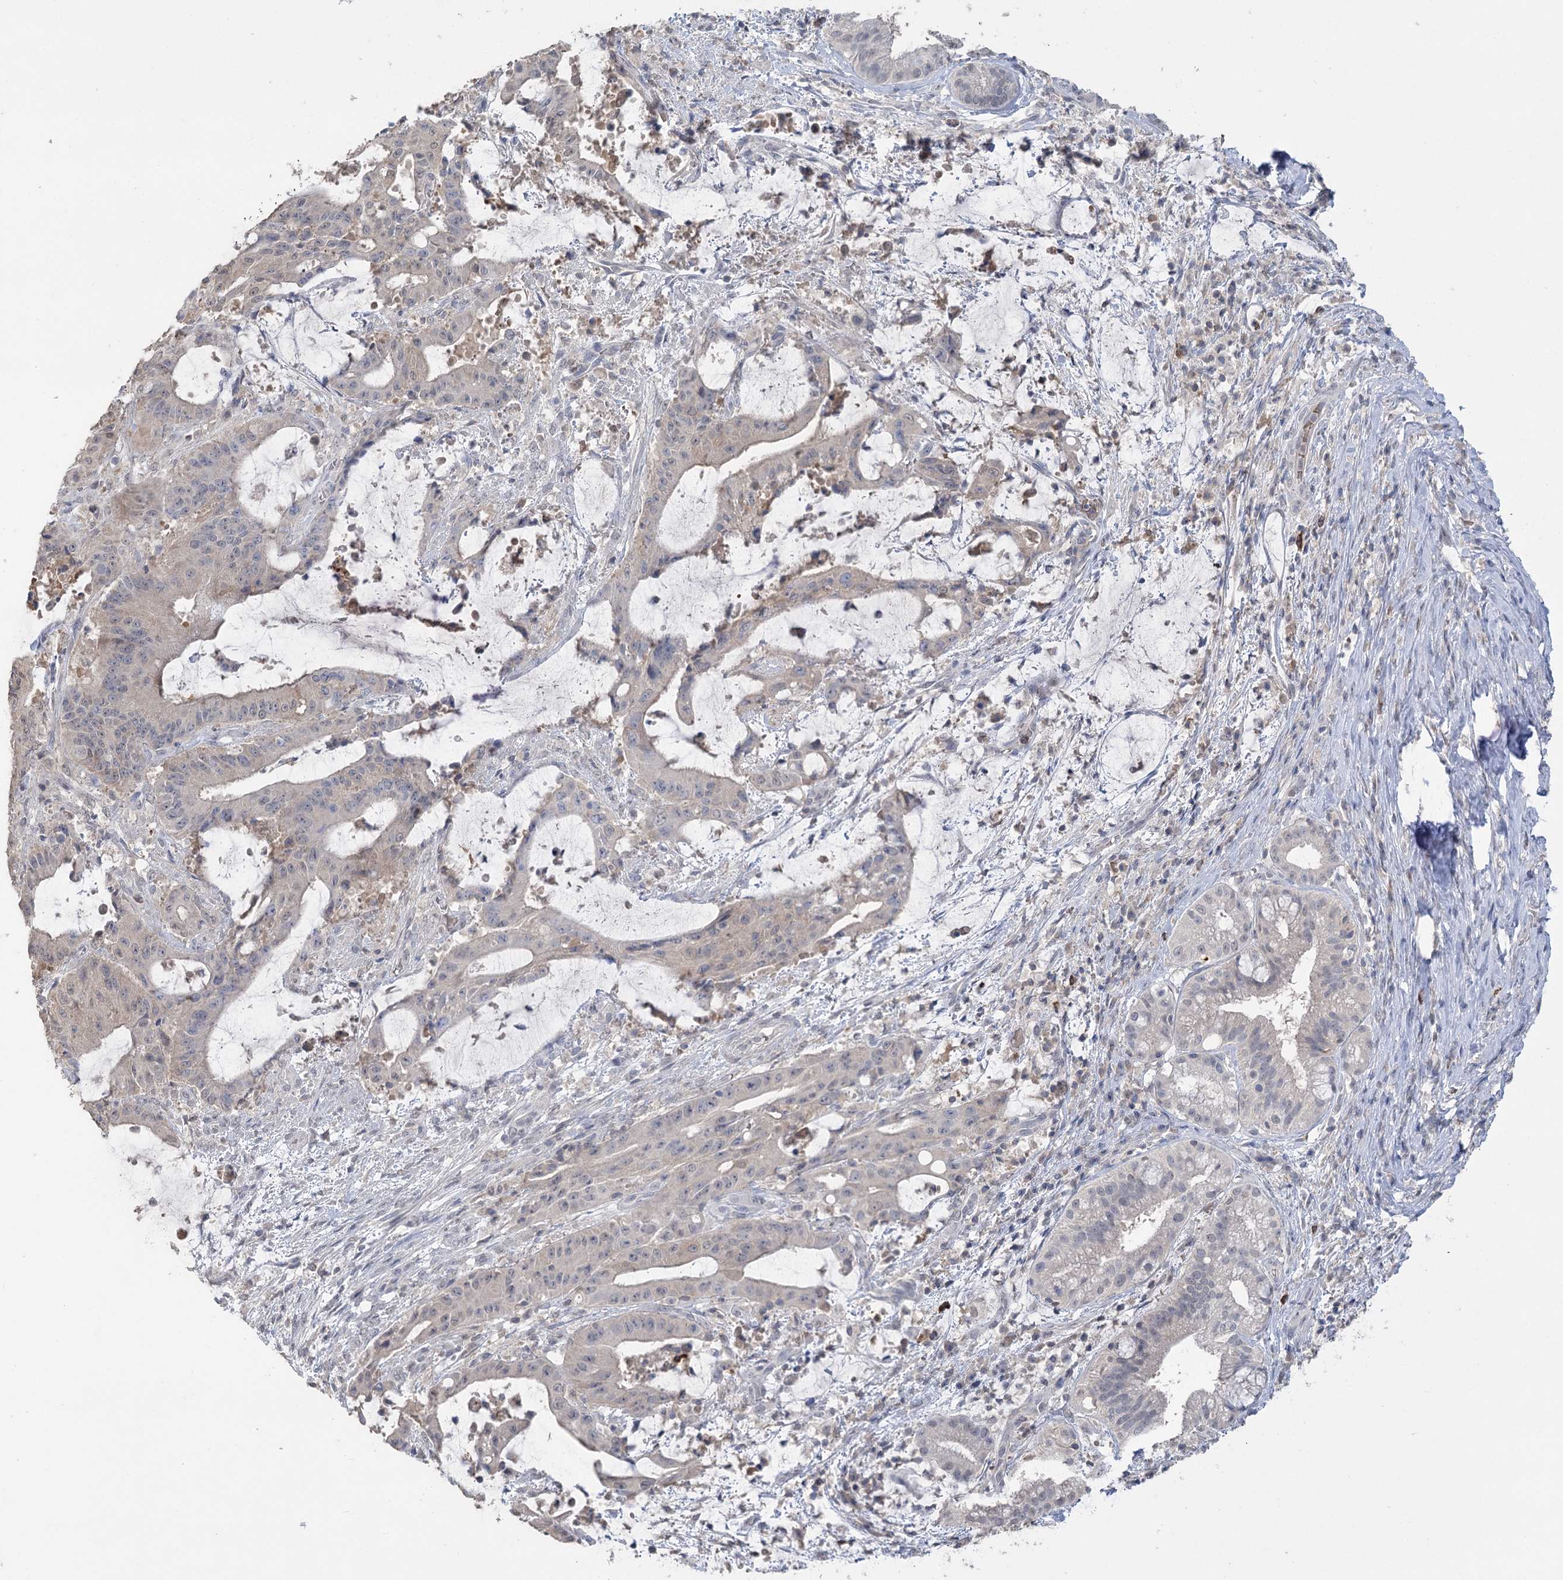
{"staining": {"intensity": "negative", "quantity": "none", "location": "none"}, "tissue": "liver cancer", "cell_type": "Tumor cells", "image_type": "cancer", "snomed": [{"axis": "morphology", "description": "Normal tissue, NOS"}, {"axis": "morphology", "description": "Cholangiocarcinoma"}, {"axis": "topography", "description": "Liver"}, {"axis": "topography", "description": "Peripheral nerve tissue"}], "caption": "This is an immunohistochemistry image of liver cholangiocarcinoma. There is no expression in tumor cells.", "gene": "TRAF3IP1", "patient": {"sex": "female", "age": 73}}